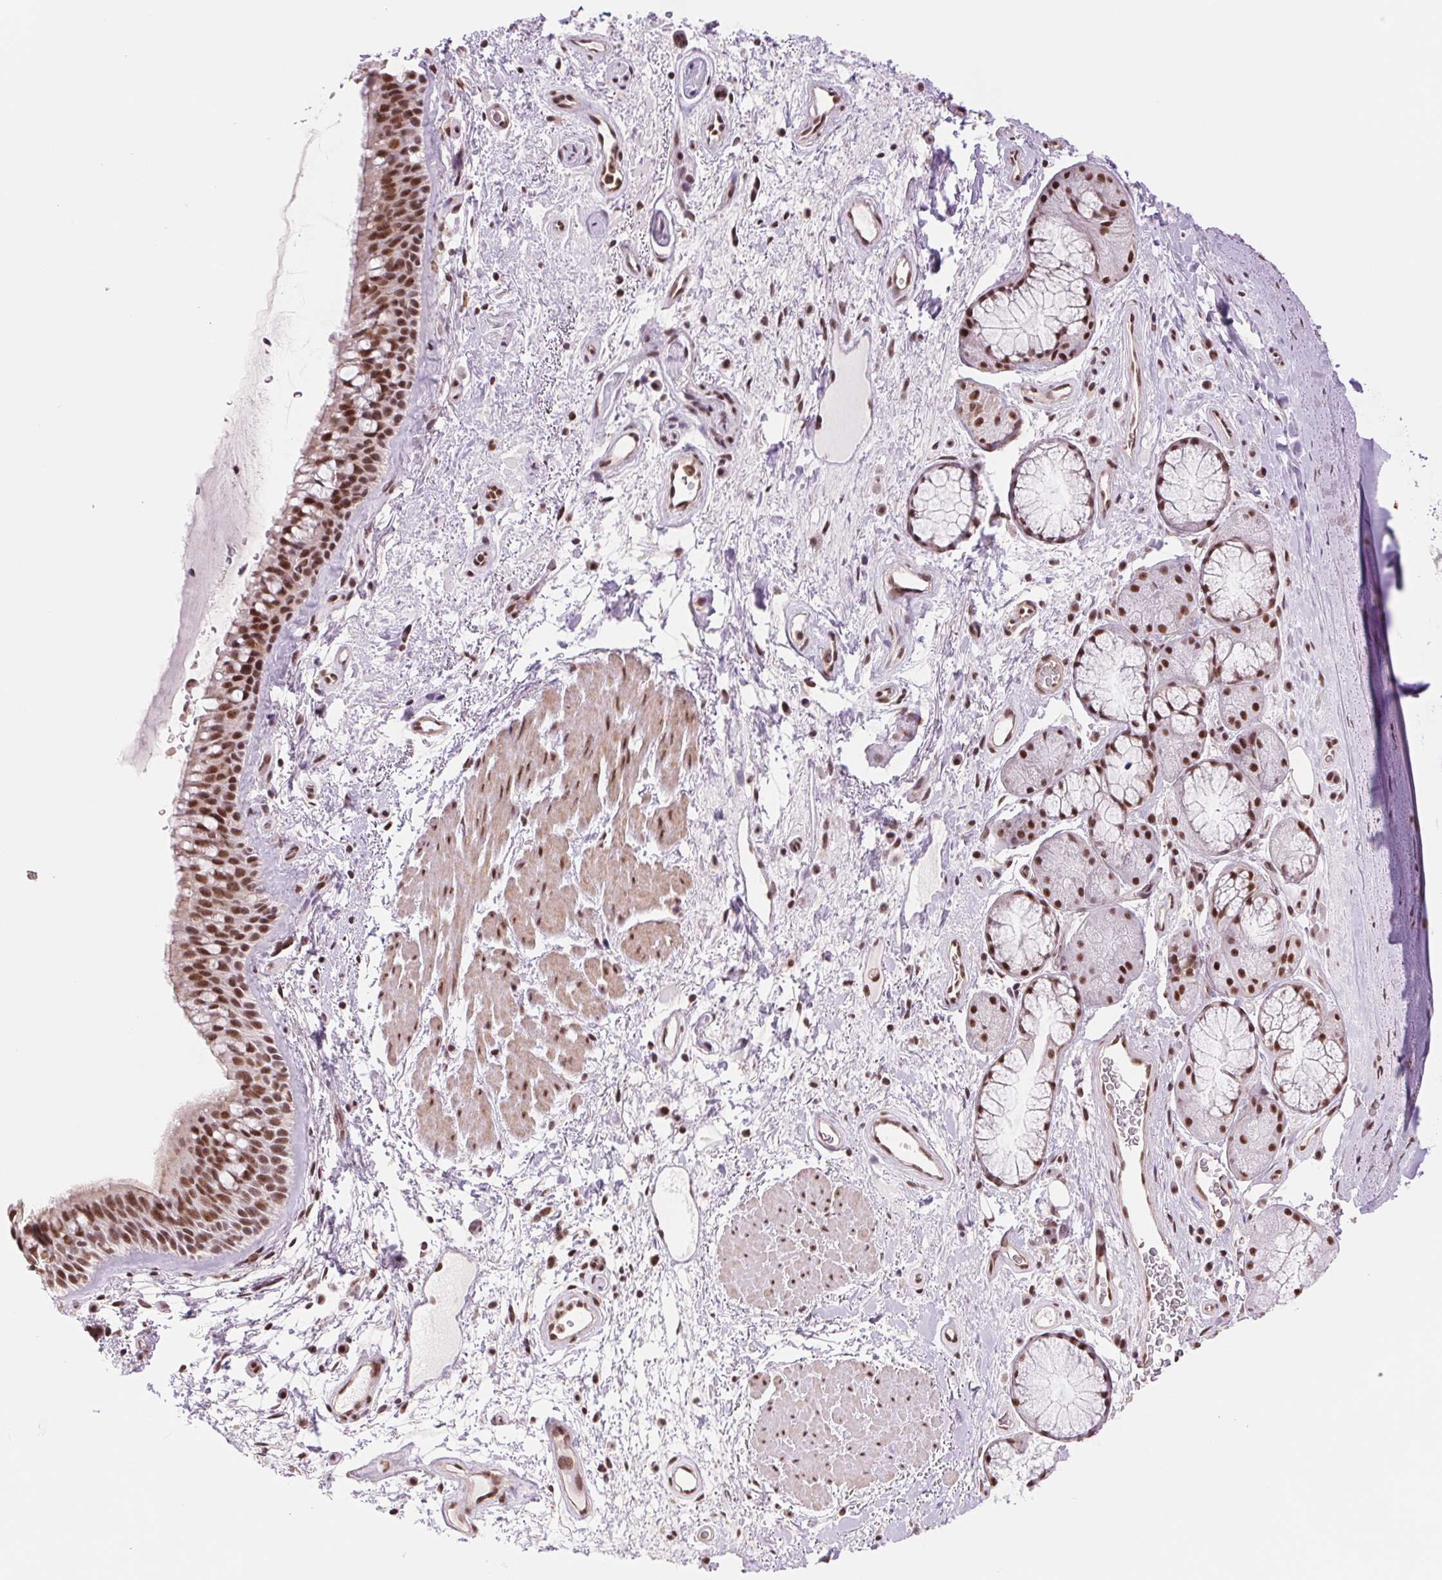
{"staining": {"intensity": "strong", "quantity": ">75%", "location": "nuclear"}, "tissue": "bronchus", "cell_type": "Respiratory epithelial cells", "image_type": "normal", "snomed": [{"axis": "morphology", "description": "Normal tissue, NOS"}, {"axis": "topography", "description": "Bronchus"}], "caption": "DAB immunohistochemical staining of normal bronchus exhibits strong nuclear protein staining in about >75% of respiratory epithelial cells. (DAB (3,3'-diaminobenzidine) = brown stain, brightfield microscopy at high magnification).", "gene": "SREK1", "patient": {"sex": "male", "age": 48}}